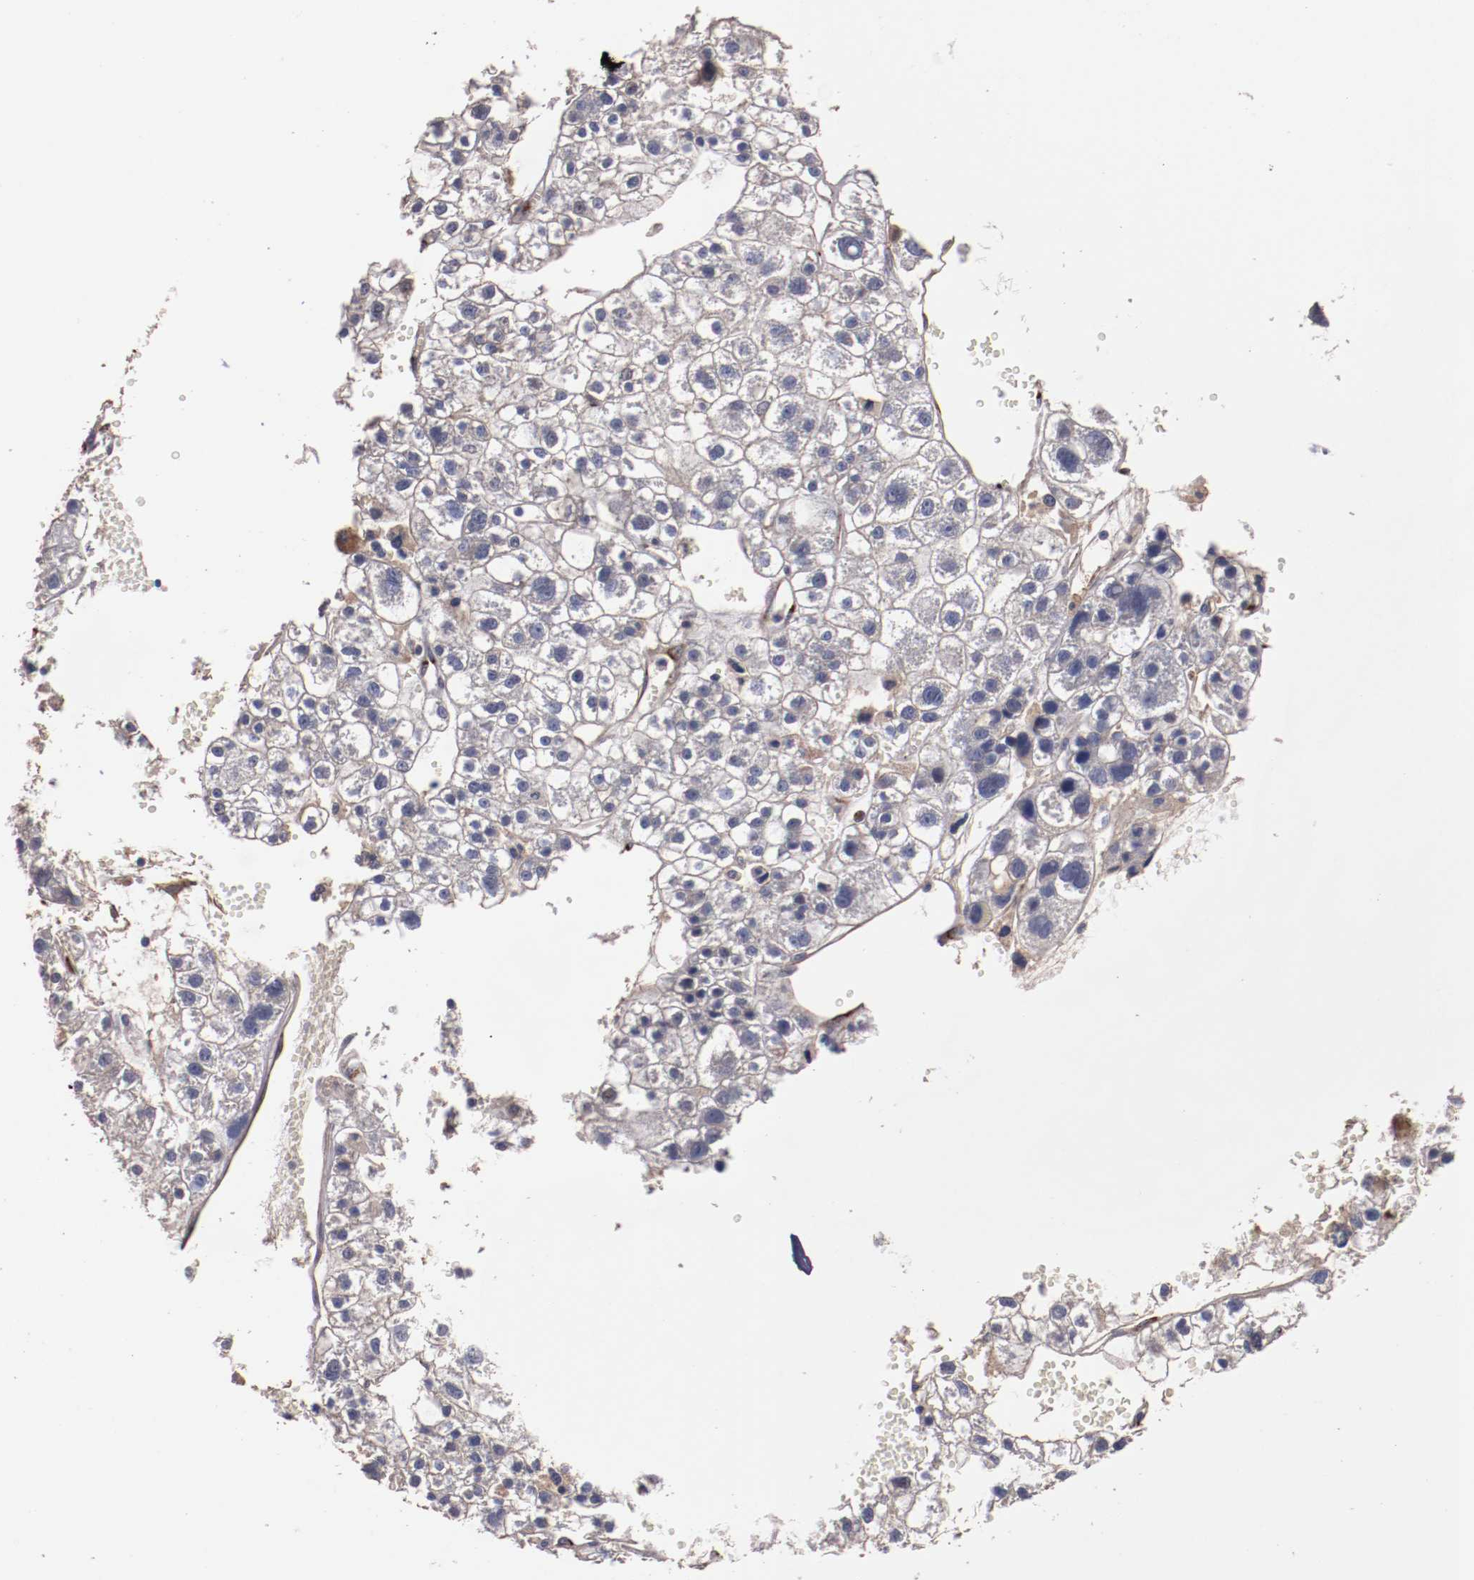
{"staining": {"intensity": "weak", "quantity": ">75%", "location": "cytoplasmic/membranous"}, "tissue": "liver cancer", "cell_type": "Tumor cells", "image_type": "cancer", "snomed": [{"axis": "morphology", "description": "Carcinoma, Hepatocellular, NOS"}, {"axis": "topography", "description": "Liver"}], "caption": "Human liver cancer (hepatocellular carcinoma) stained with a protein marker exhibits weak staining in tumor cells.", "gene": "DIPK2B", "patient": {"sex": "female", "age": 85}}